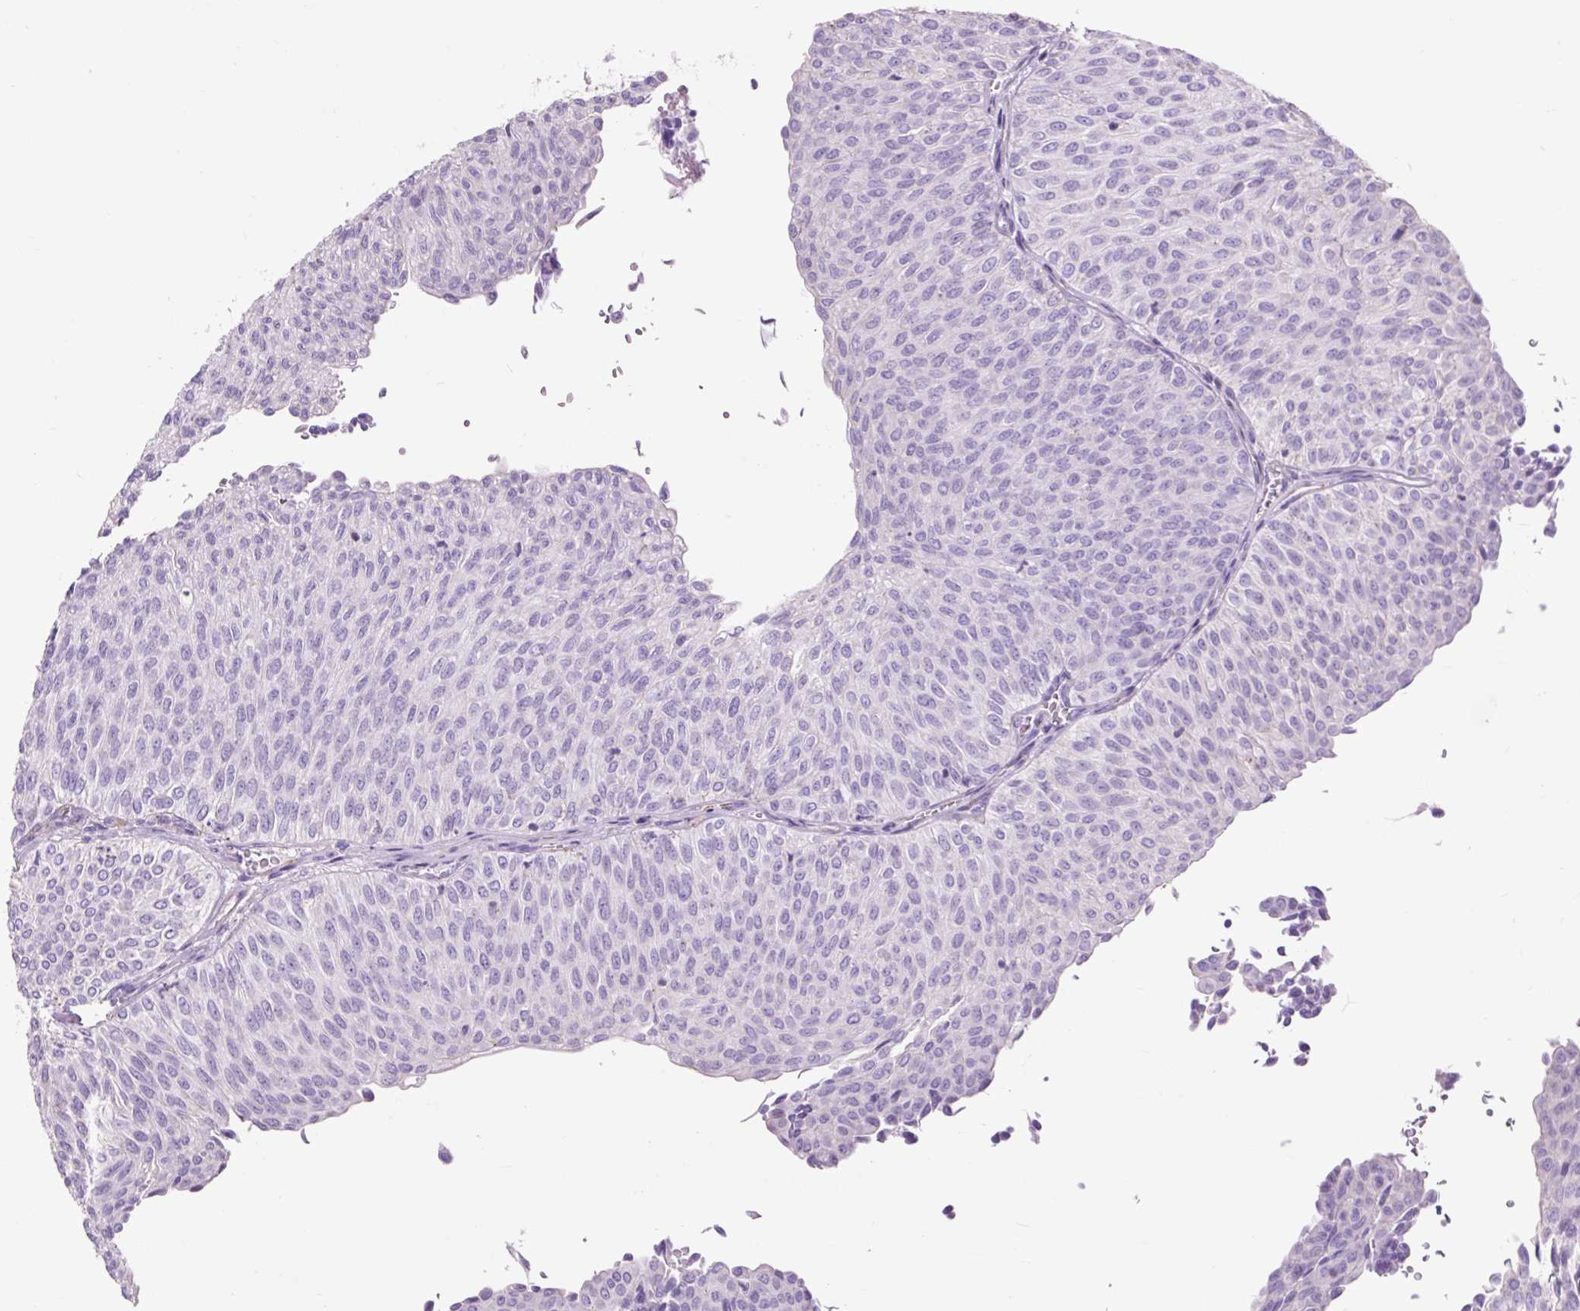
{"staining": {"intensity": "negative", "quantity": "none", "location": "none"}, "tissue": "urothelial cancer", "cell_type": "Tumor cells", "image_type": "cancer", "snomed": [{"axis": "morphology", "description": "Urothelial carcinoma, Low grade"}, {"axis": "topography", "description": "Urinary bladder"}], "caption": "A micrograph of low-grade urothelial carcinoma stained for a protein exhibits no brown staining in tumor cells.", "gene": "OR10A7", "patient": {"sex": "male", "age": 78}}